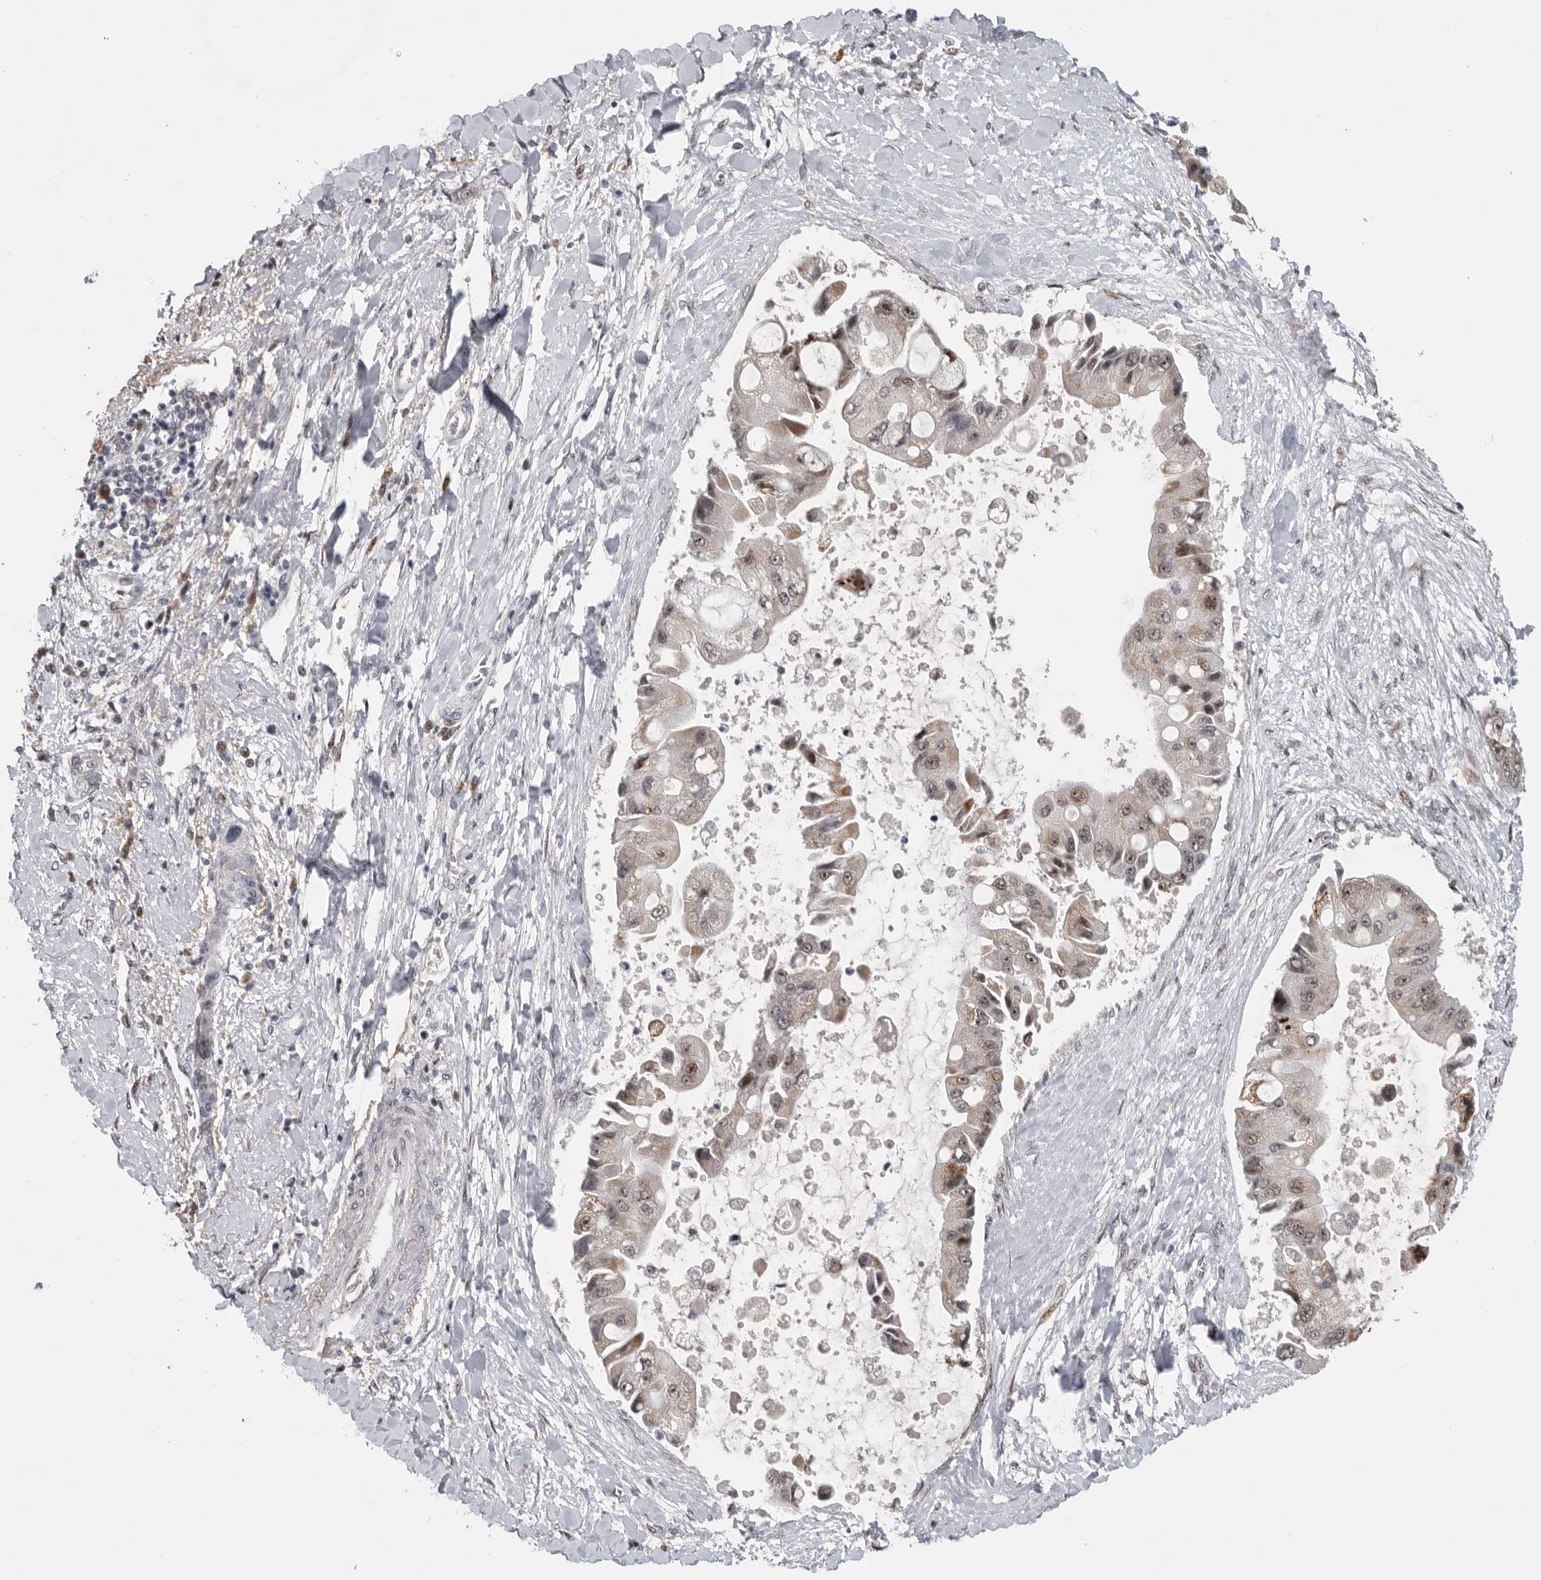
{"staining": {"intensity": "moderate", "quantity": "25%-75%", "location": "cytoplasmic/membranous,nuclear"}, "tissue": "liver cancer", "cell_type": "Tumor cells", "image_type": "cancer", "snomed": [{"axis": "morphology", "description": "Cholangiocarcinoma"}, {"axis": "topography", "description": "Liver"}], "caption": "The micrograph demonstrates immunohistochemical staining of liver cholangiocarcinoma. There is moderate cytoplasmic/membranous and nuclear staining is seen in about 25%-75% of tumor cells.", "gene": "PCMTD1", "patient": {"sex": "male", "age": 50}}